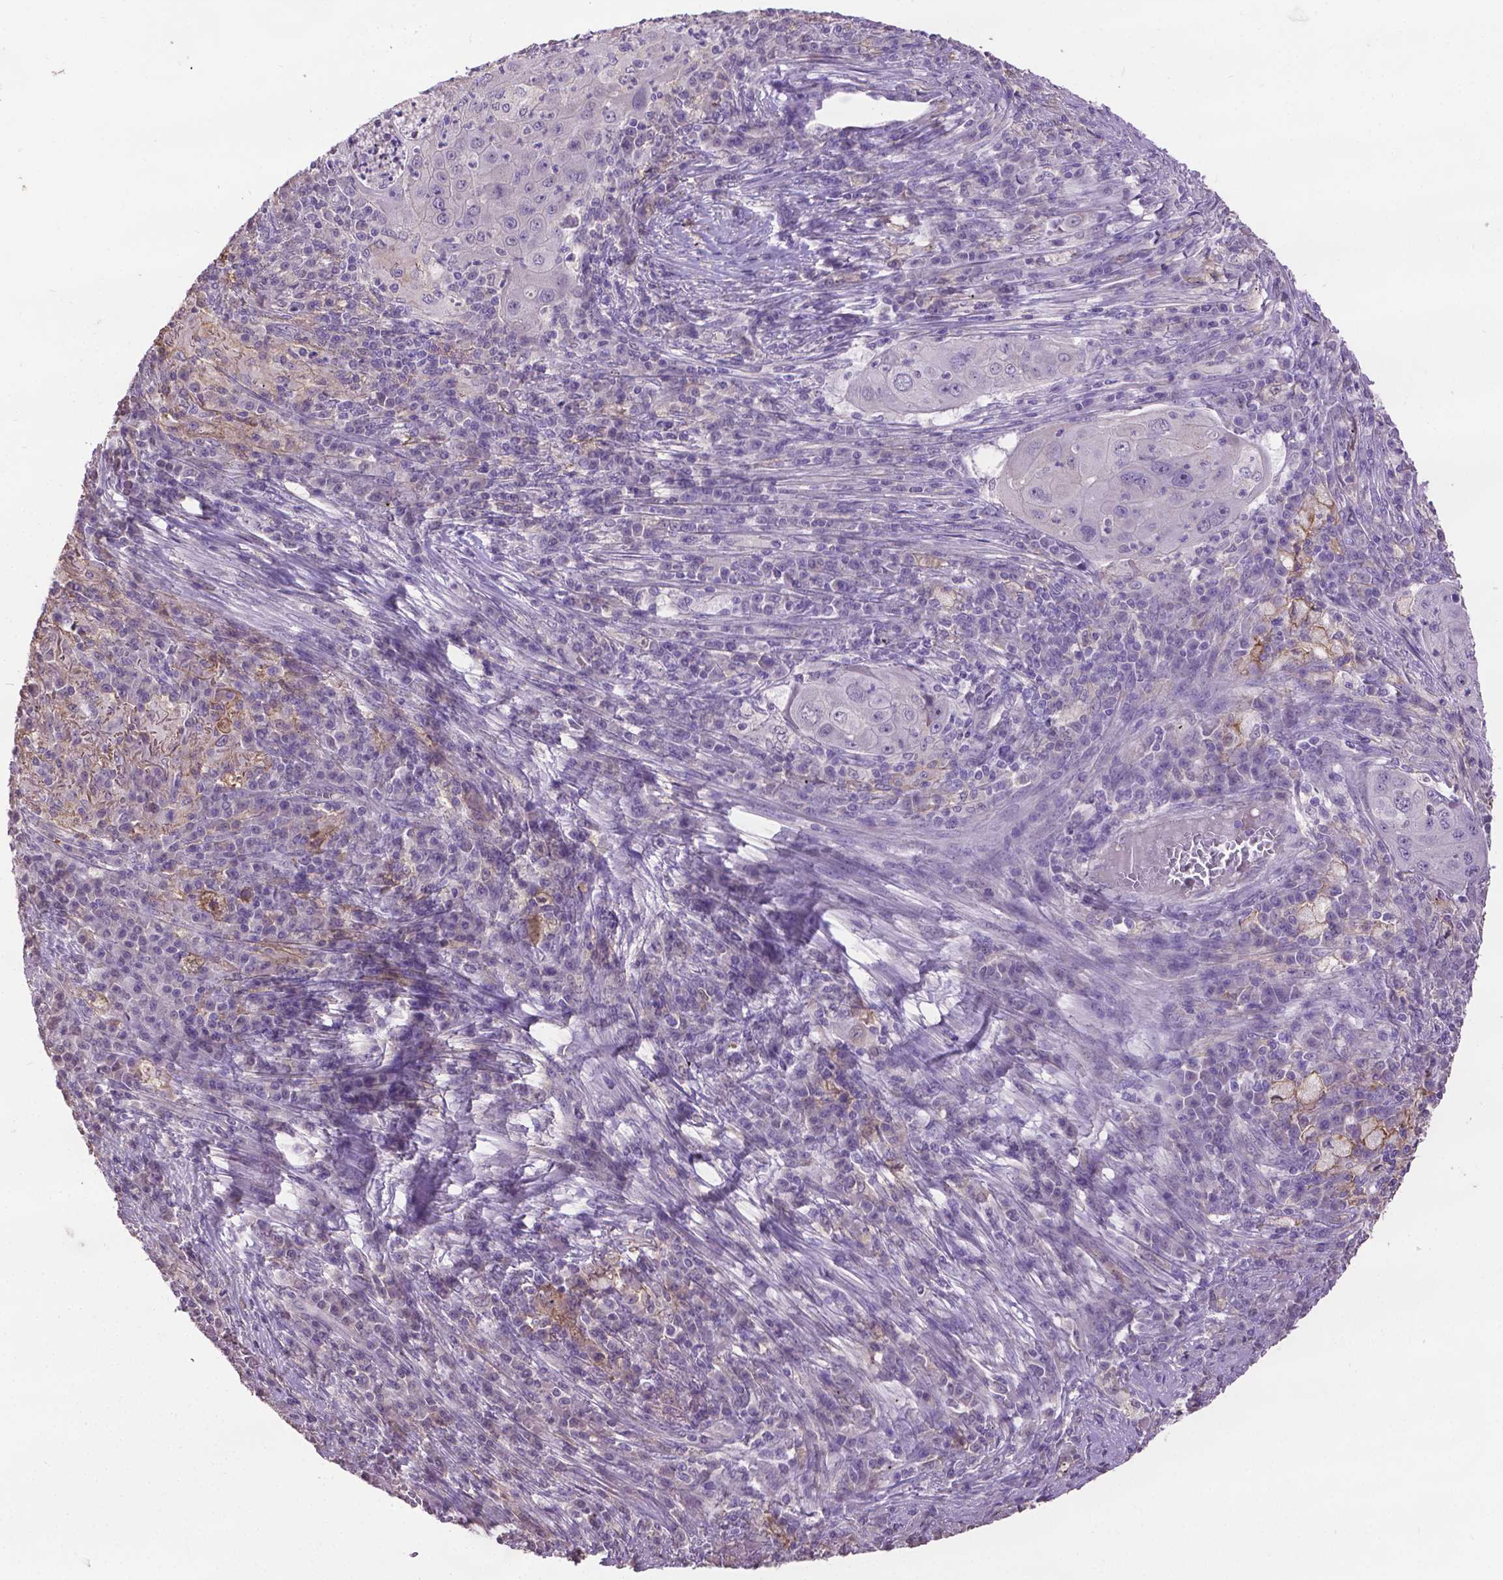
{"staining": {"intensity": "negative", "quantity": "none", "location": "none"}, "tissue": "lung cancer", "cell_type": "Tumor cells", "image_type": "cancer", "snomed": [{"axis": "morphology", "description": "Squamous cell carcinoma, NOS"}, {"axis": "topography", "description": "Lung"}], "caption": "Human squamous cell carcinoma (lung) stained for a protein using immunohistochemistry demonstrates no positivity in tumor cells.", "gene": "CPM", "patient": {"sex": "female", "age": 59}}